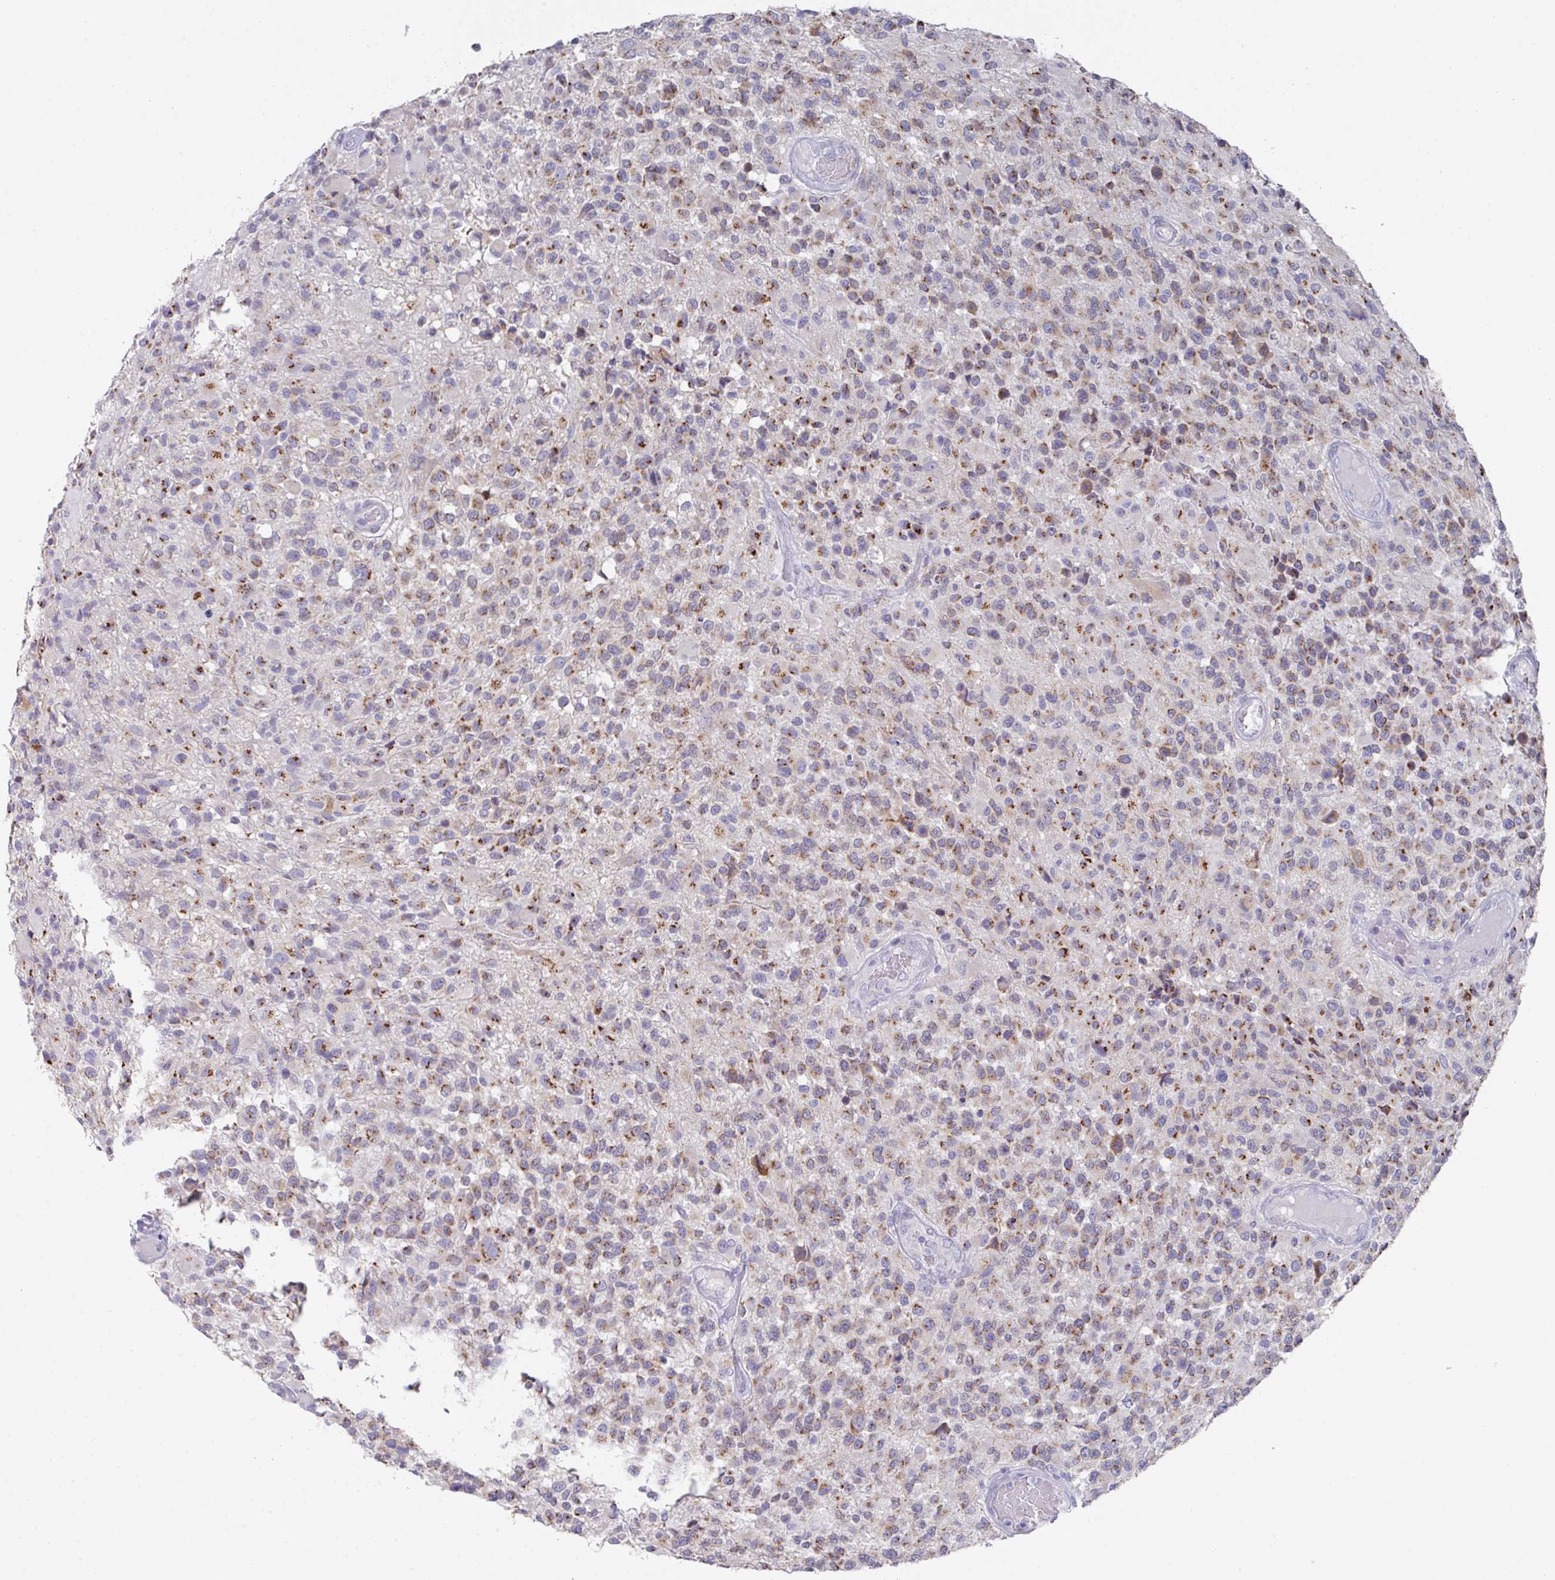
{"staining": {"intensity": "moderate", "quantity": "25%-75%", "location": "cytoplasmic/membranous"}, "tissue": "glioma", "cell_type": "Tumor cells", "image_type": "cancer", "snomed": [{"axis": "morphology", "description": "Glioma, malignant, High grade"}, {"axis": "morphology", "description": "Glioblastoma, NOS"}, {"axis": "topography", "description": "Brain"}], "caption": "Immunohistochemistry of malignant glioma (high-grade) displays medium levels of moderate cytoplasmic/membranous staining in approximately 25%-75% of tumor cells.", "gene": "VKORC1L1", "patient": {"sex": "male", "age": 60}}